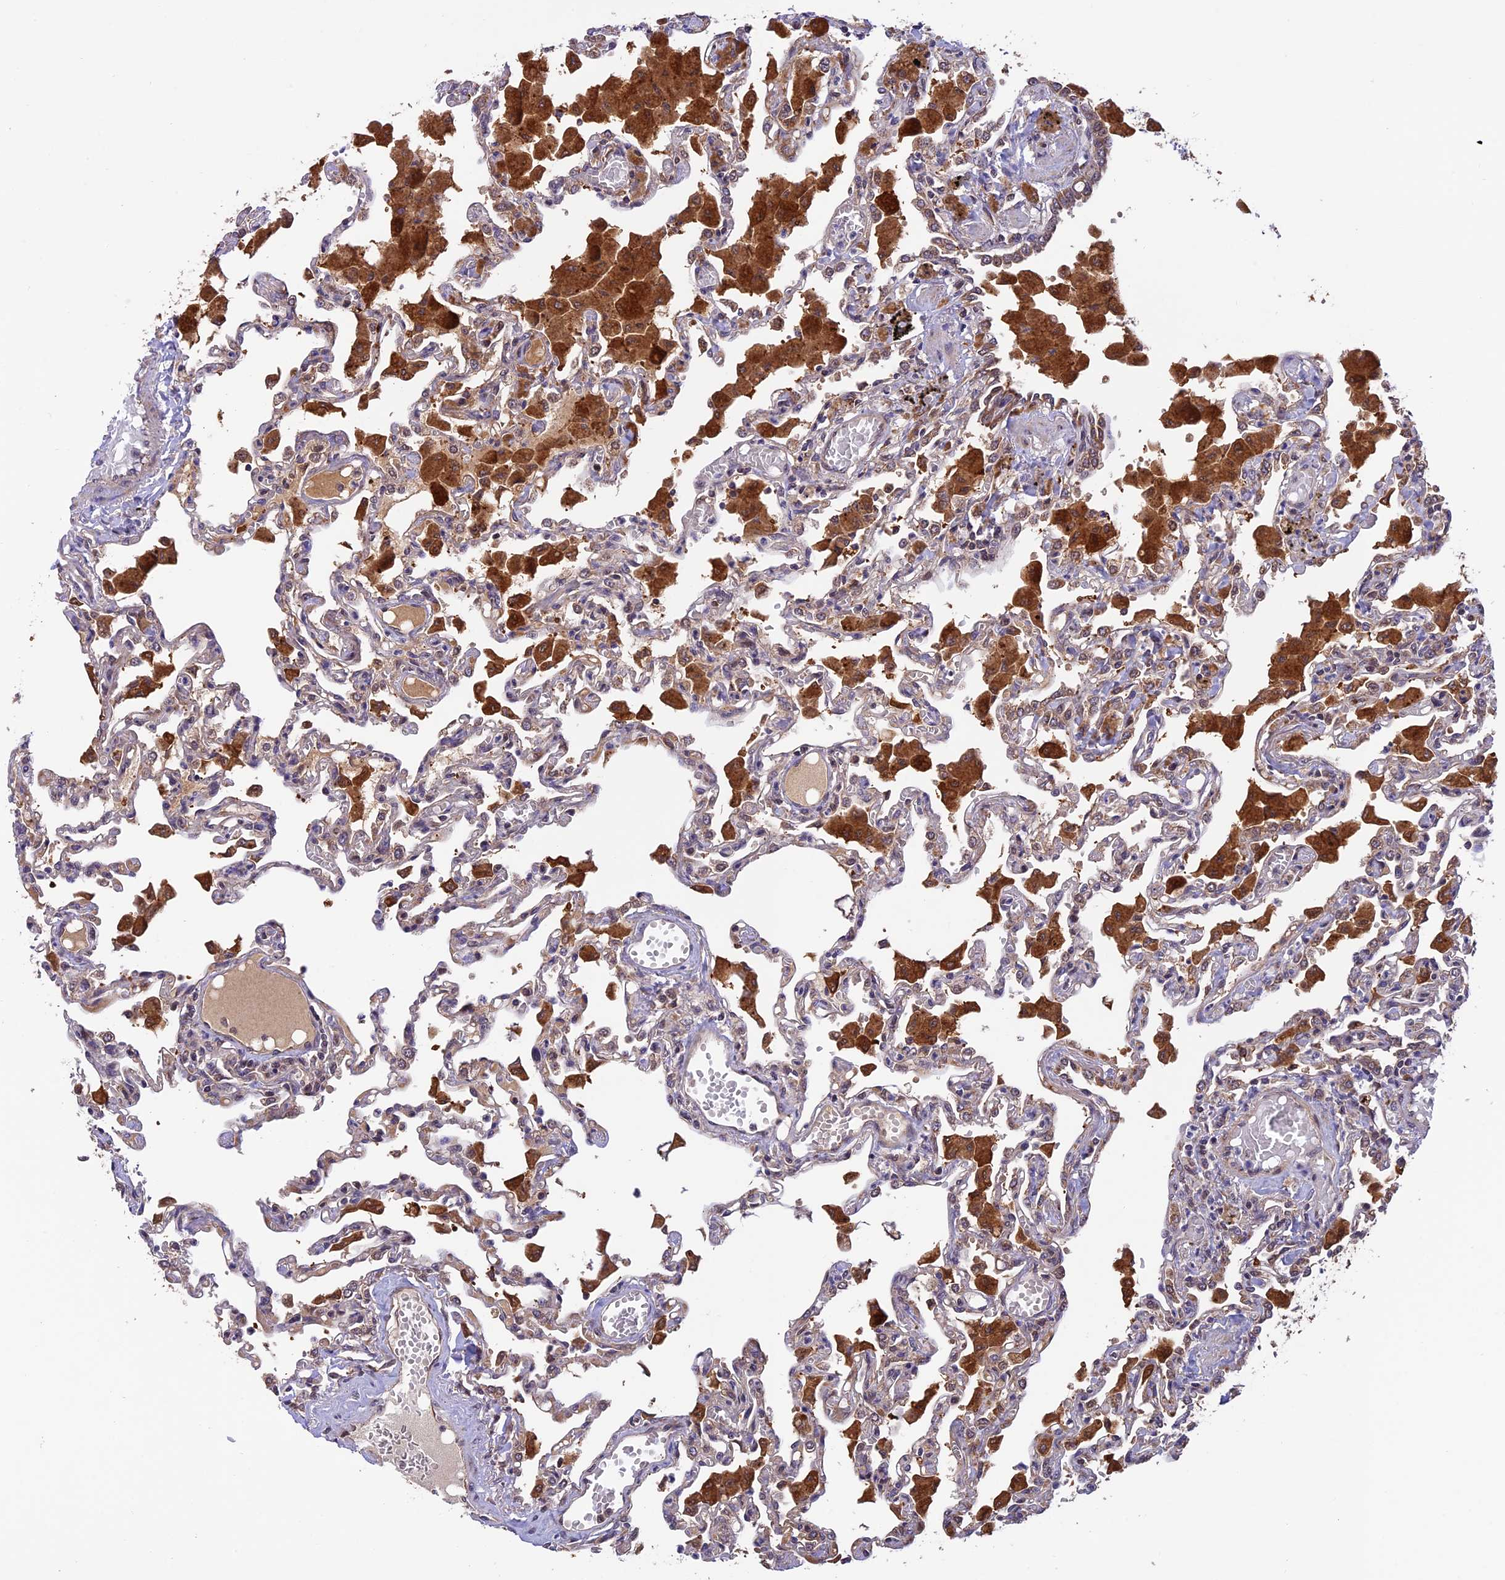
{"staining": {"intensity": "moderate", "quantity": "<25%", "location": "cytoplasmic/membranous"}, "tissue": "lung", "cell_type": "Alveolar cells", "image_type": "normal", "snomed": [{"axis": "morphology", "description": "Normal tissue, NOS"}, {"axis": "topography", "description": "Bronchus"}, {"axis": "topography", "description": "Lung"}], "caption": "Immunohistochemistry (IHC) of benign human lung exhibits low levels of moderate cytoplasmic/membranous expression in about <25% of alveolar cells.", "gene": "MNS1", "patient": {"sex": "female", "age": 49}}